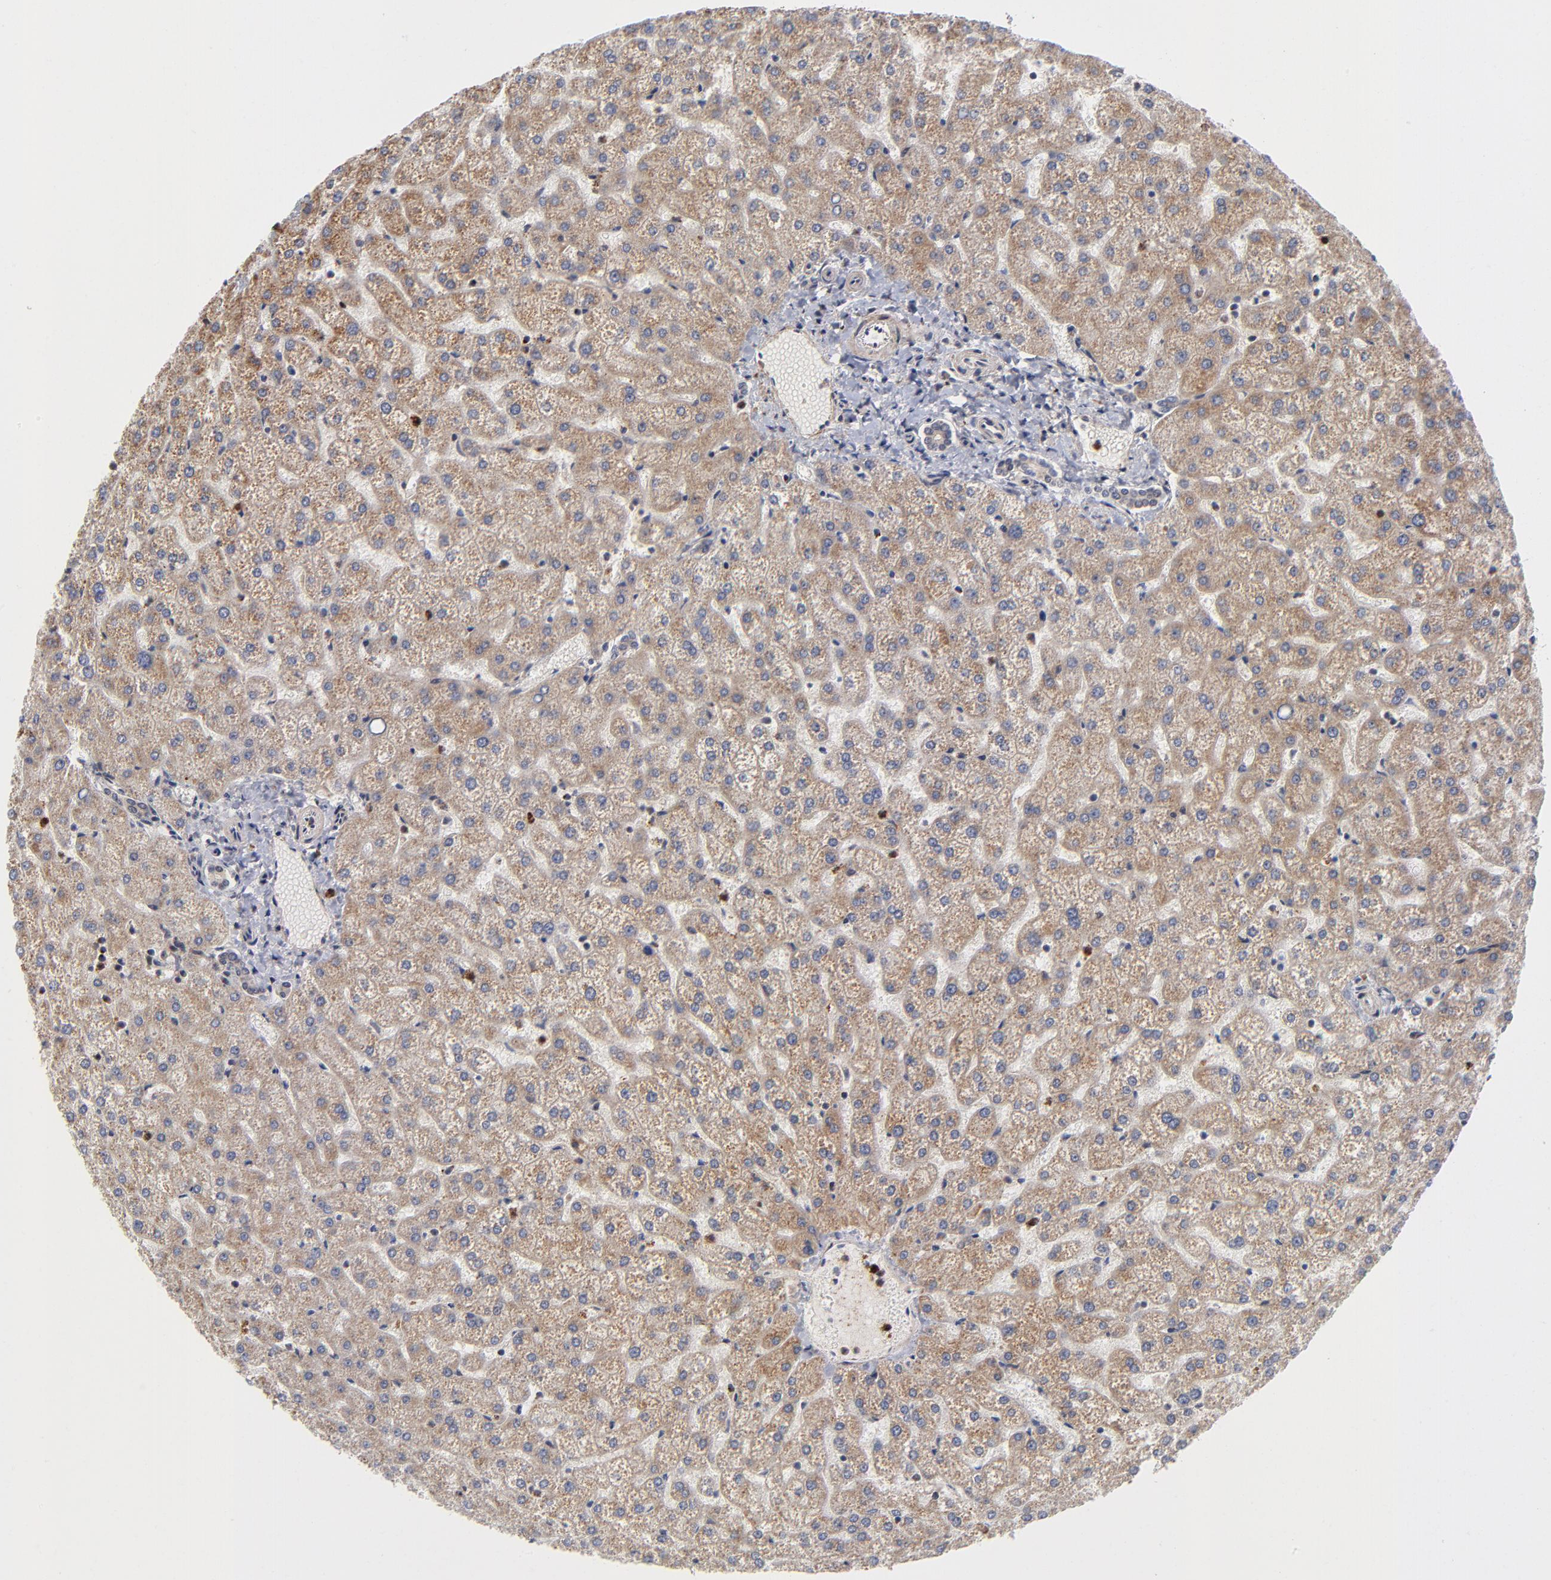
{"staining": {"intensity": "negative", "quantity": "none", "location": "none"}, "tissue": "liver", "cell_type": "Cholangiocytes", "image_type": "normal", "snomed": [{"axis": "morphology", "description": "Normal tissue, NOS"}, {"axis": "topography", "description": "Liver"}], "caption": "This is an IHC image of benign liver. There is no expression in cholangiocytes.", "gene": "ZNF419", "patient": {"sex": "female", "age": 32}}